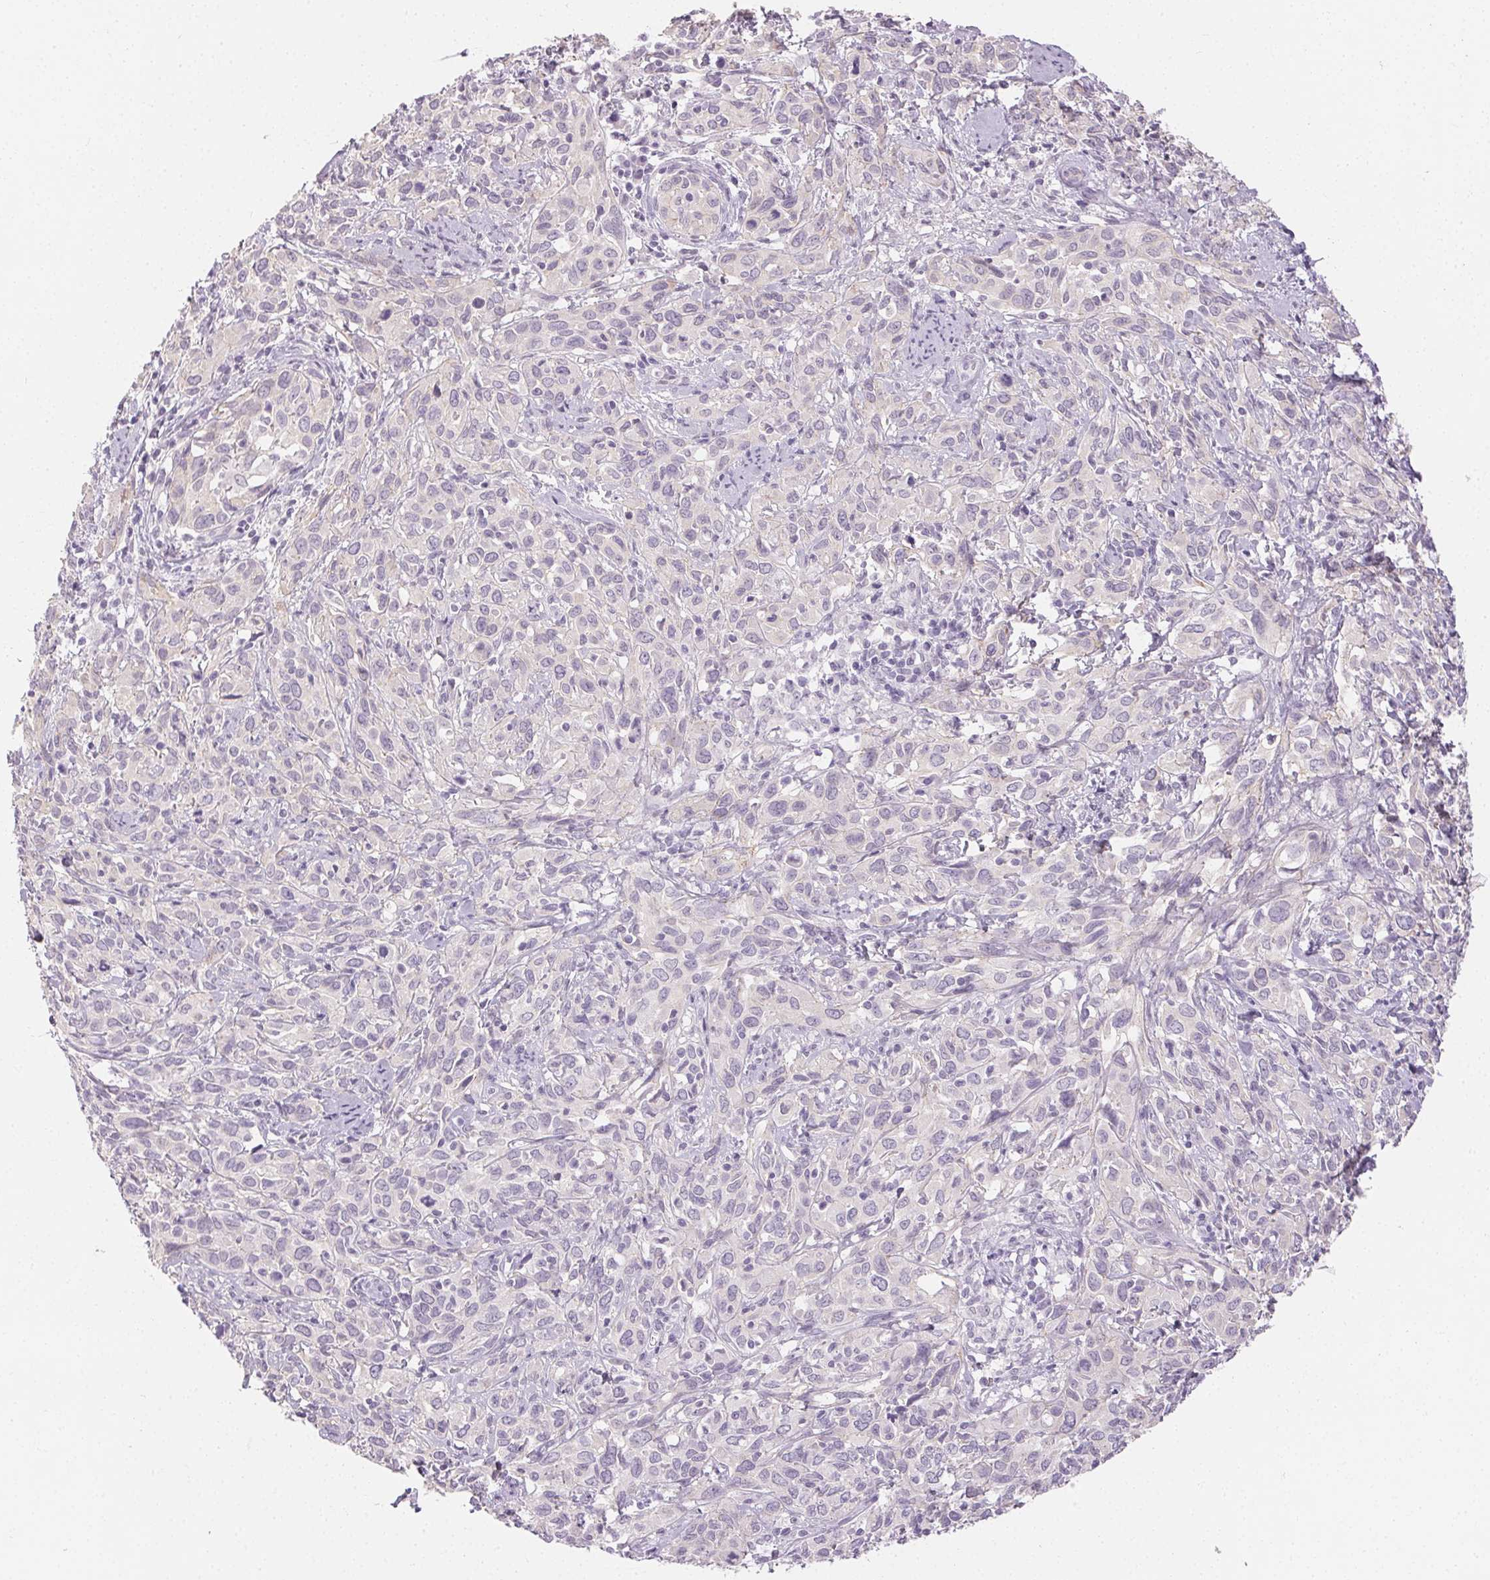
{"staining": {"intensity": "negative", "quantity": "none", "location": "none"}, "tissue": "cervical cancer", "cell_type": "Tumor cells", "image_type": "cancer", "snomed": [{"axis": "morphology", "description": "Normal tissue, NOS"}, {"axis": "morphology", "description": "Squamous cell carcinoma, NOS"}, {"axis": "topography", "description": "Cervix"}], "caption": "The histopathology image shows no staining of tumor cells in cervical cancer.", "gene": "SFTPD", "patient": {"sex": "female", "age": 51}}